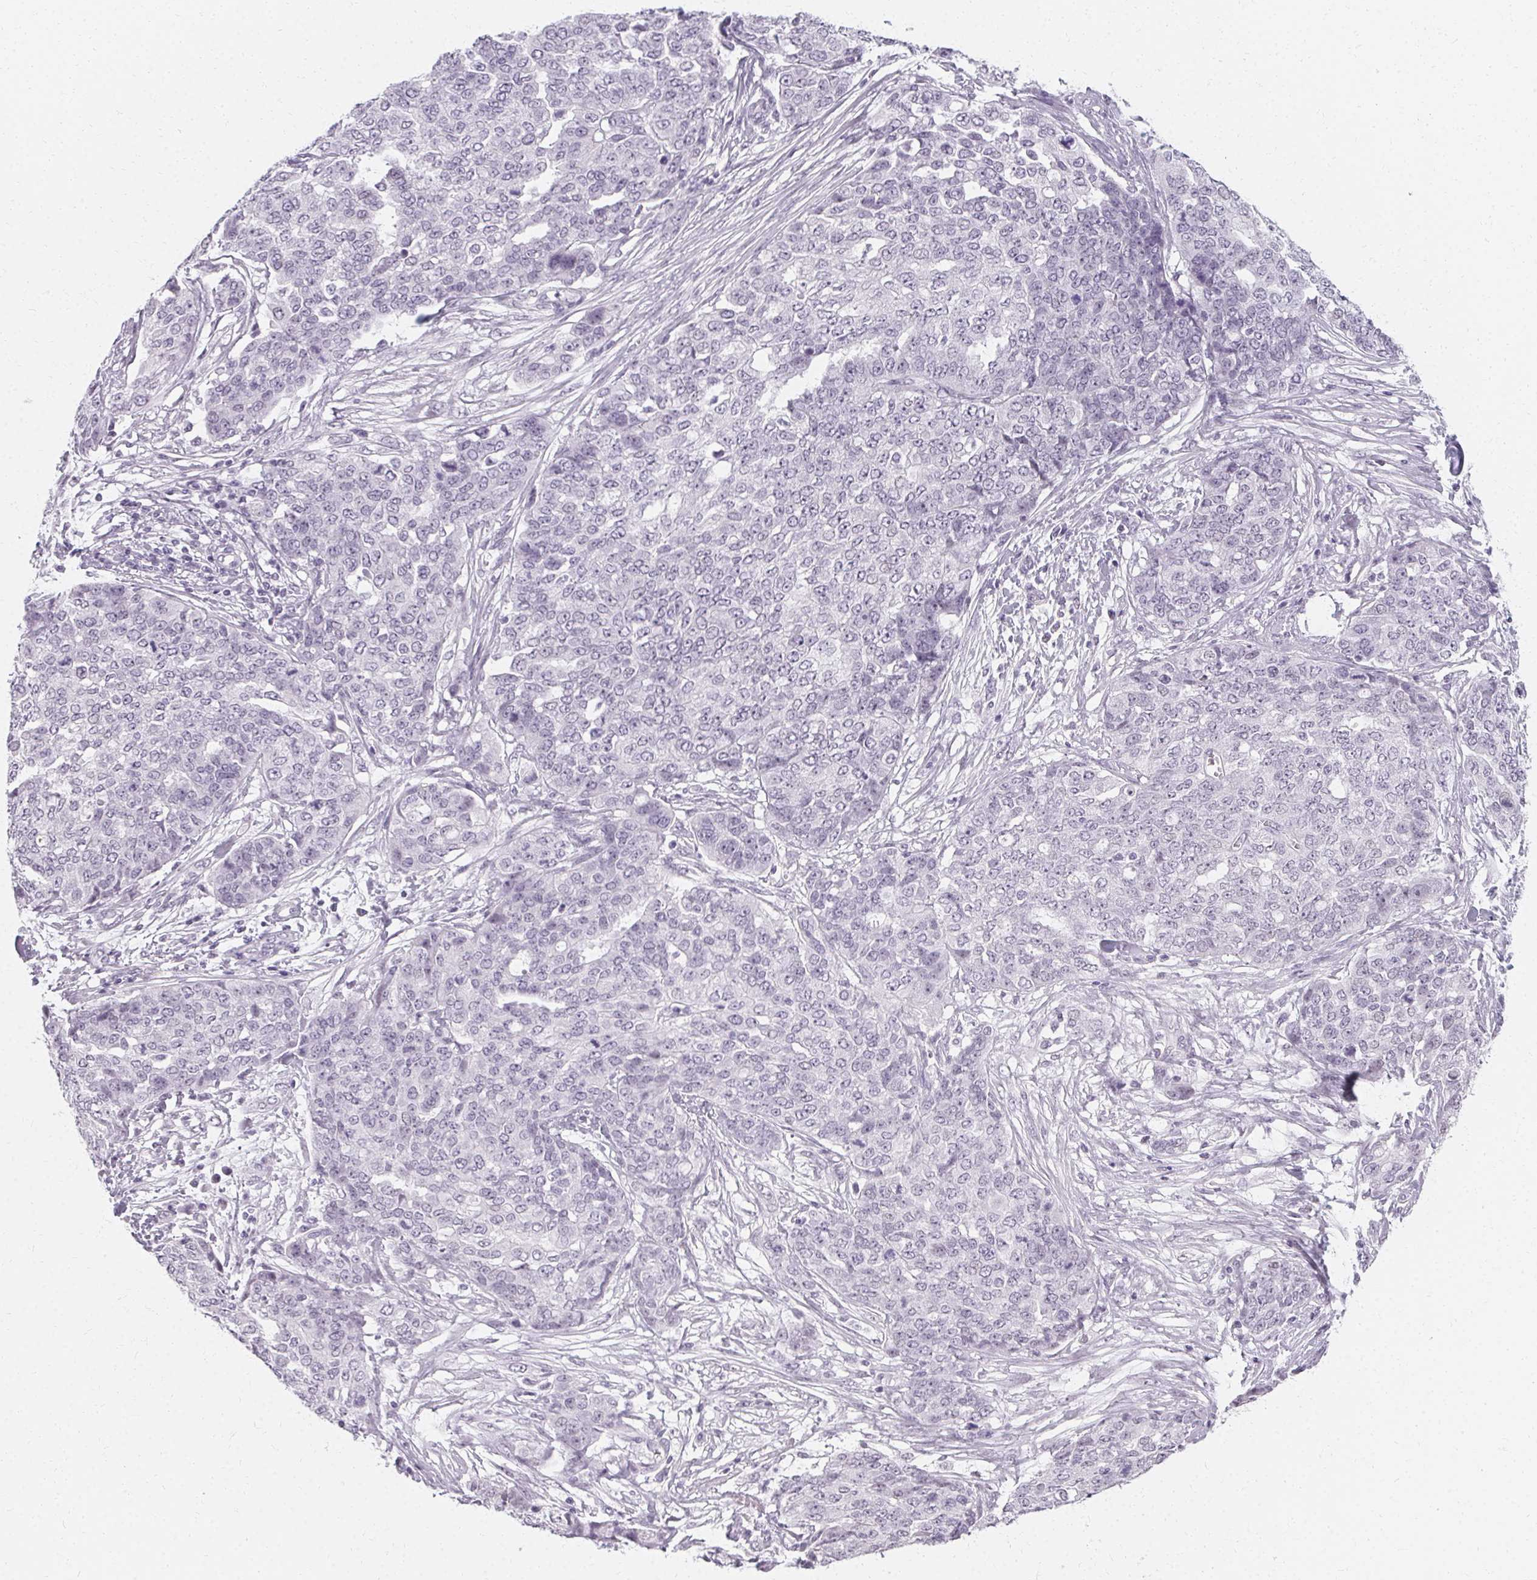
{"staining": {"intensity": "negative", "quantity": "none", "location": "none"}, "tissue": "ovarian cancer", "cell_type": "Tumor cells", "image_type": "cancer", "snomed": [{"axis": "morphology", "description": "Cystadenocarcinoma, serous, NOS"}, {"axis": "topography", "description": "Soft tissue"}, {"axis": "topography", "description": "Ovary"}], "caption": "Immunohistochemistry photomicrograph of neoplastic tissue: human ovarian cancer (serous cystadenocarcinoma) stained with DAB (3,3'-diaminobenzidine) exhibits no significant protein staining in tumor cells.", "gene": "SYNPR", "patient": {"sex": "female", "age": 57}}